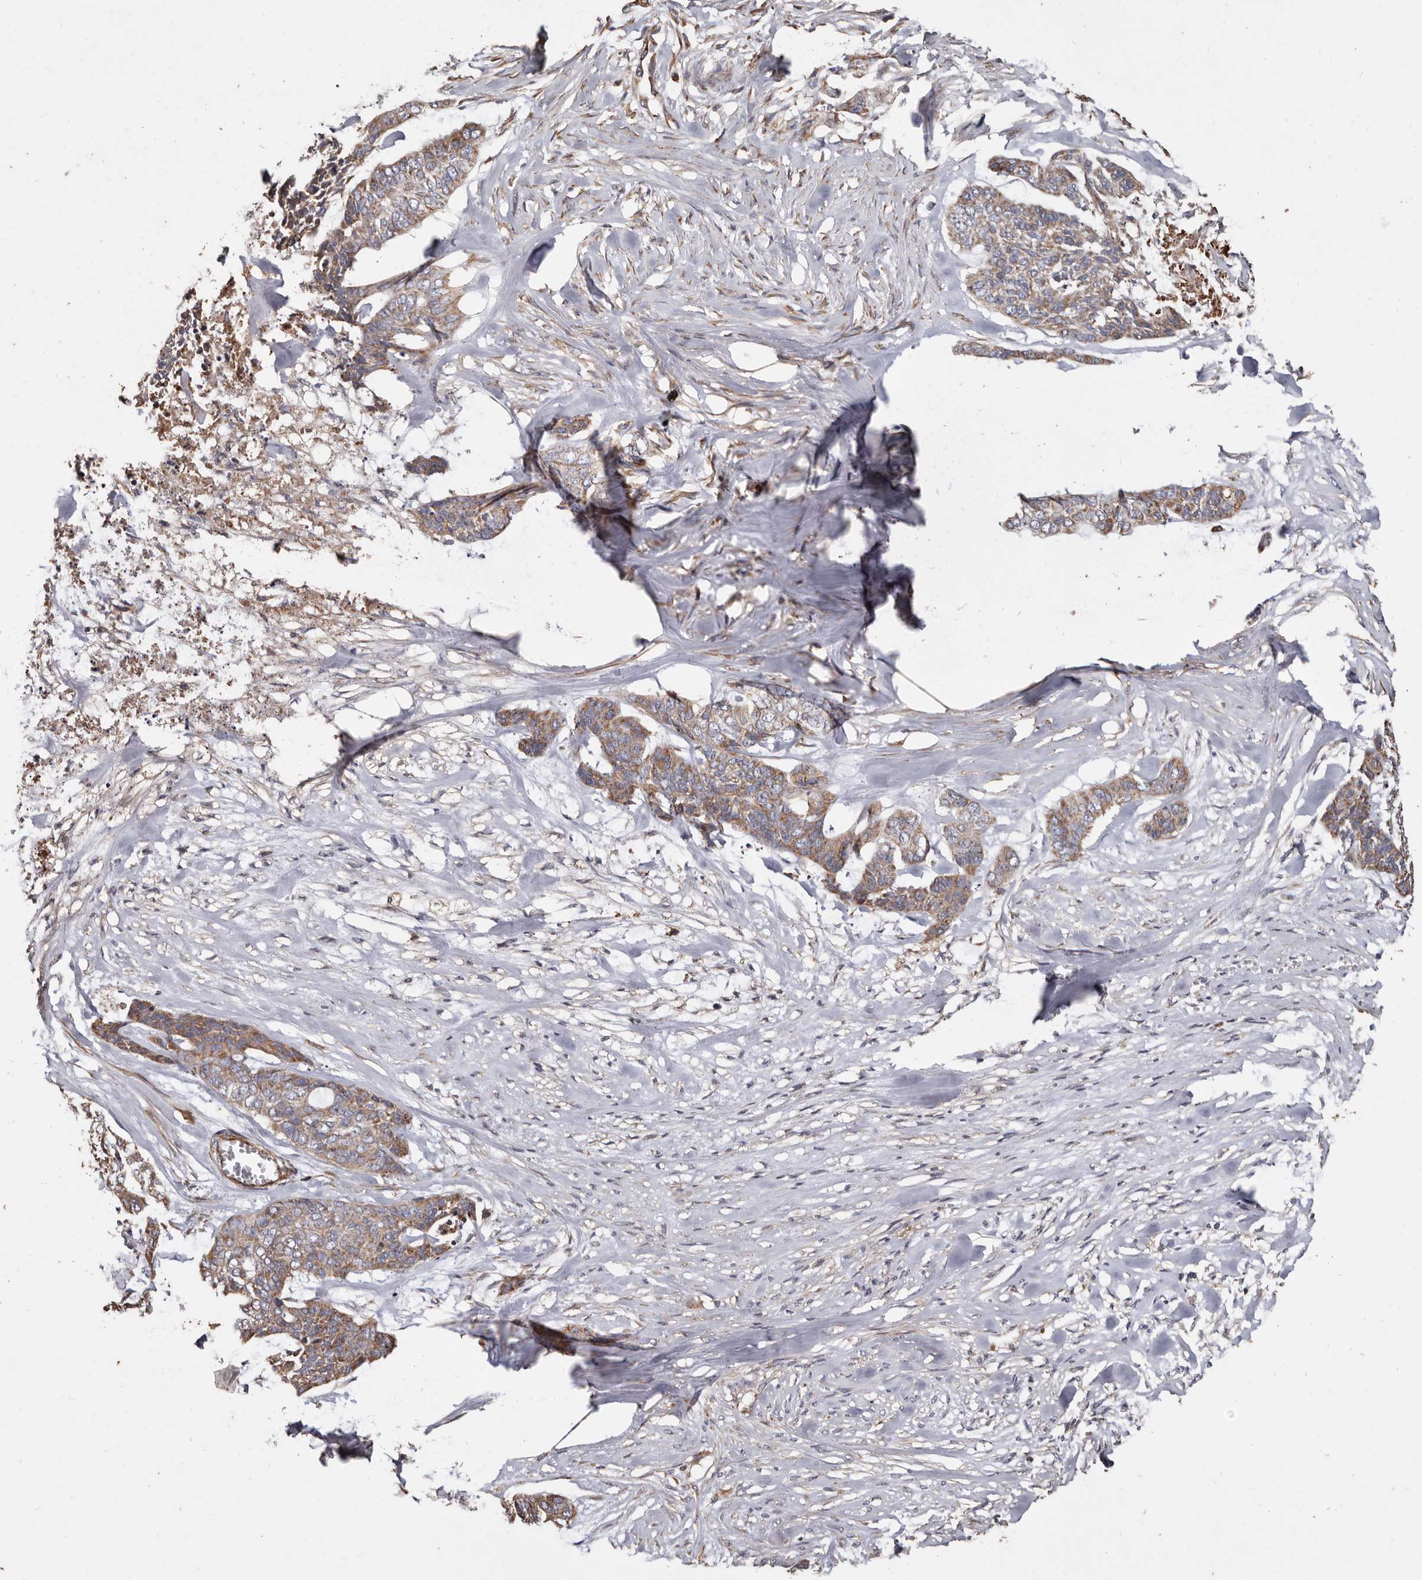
{"staining": {"intensity": "moderate", "quantity": ">75%", "location": "cytoplasmic/membranous"}, "tissue": "skin cancer", "cell_type": "Tumor cells", "image_type": "cancer", "snomed": [{"axis": "morphology", "description": "Basal cell carcinoma"}, {"axis": "topography", "description": "Skin"}], "caption": "Immunohistochemical staining of human basal cell carcinoma (skin) shows moderate cytoplasmic/membranous protein positivity in approximately >75% of tumor cells.", "gene": "OSGIN2", "patient": {"sex": "female", "age": 64}}